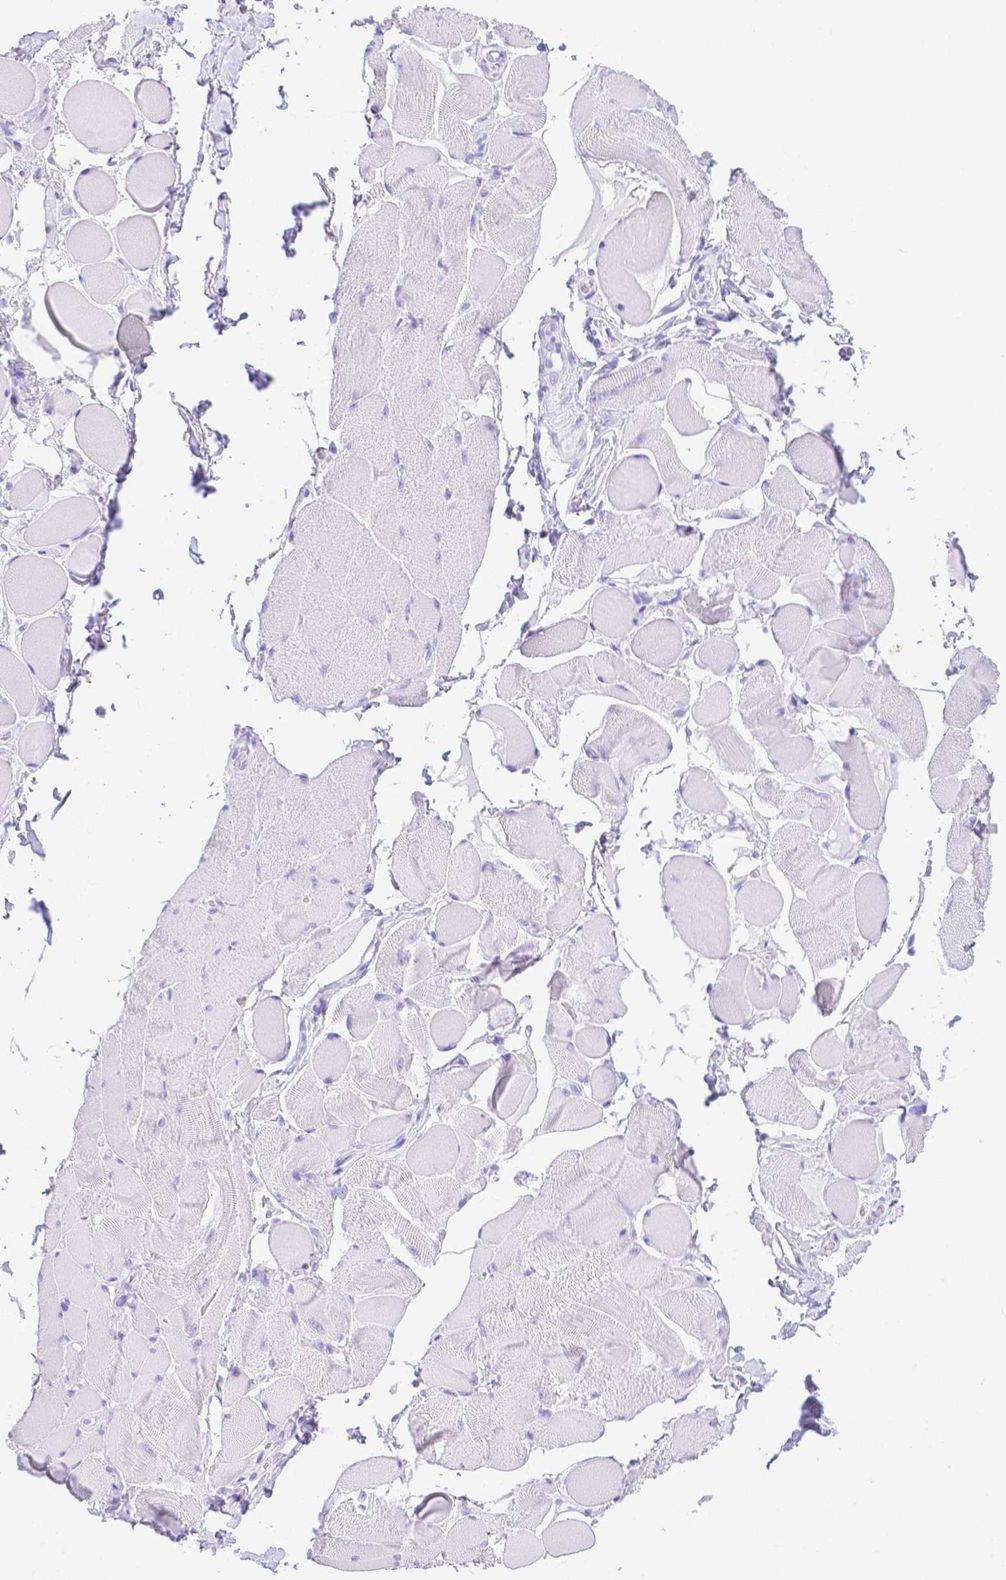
{"staining": {"intensity": "negative", "quantity": "none", "location": "none"}, "tissue": "skeletal muscle", "cell_type": "Myocytes", "image_type": "normal", "snomed": [{"axis": "morphology", "description": "Normal tissue, NOS"}, {"axis": "topography", "description": "Skeletal muscle"}, {"axis": "topography", "description": "Anal"}, {"axis": "topography", "description": "Peripheral nerve tissue"}], "caption": "Immunohistochemistry (IHC) micrograph of benign human skeletal muscle stained for a protein (brown), which exhibits no positivity in myocytes.", "gene": "SMR3A", "patient": {"sex": "male", "age": 53}}